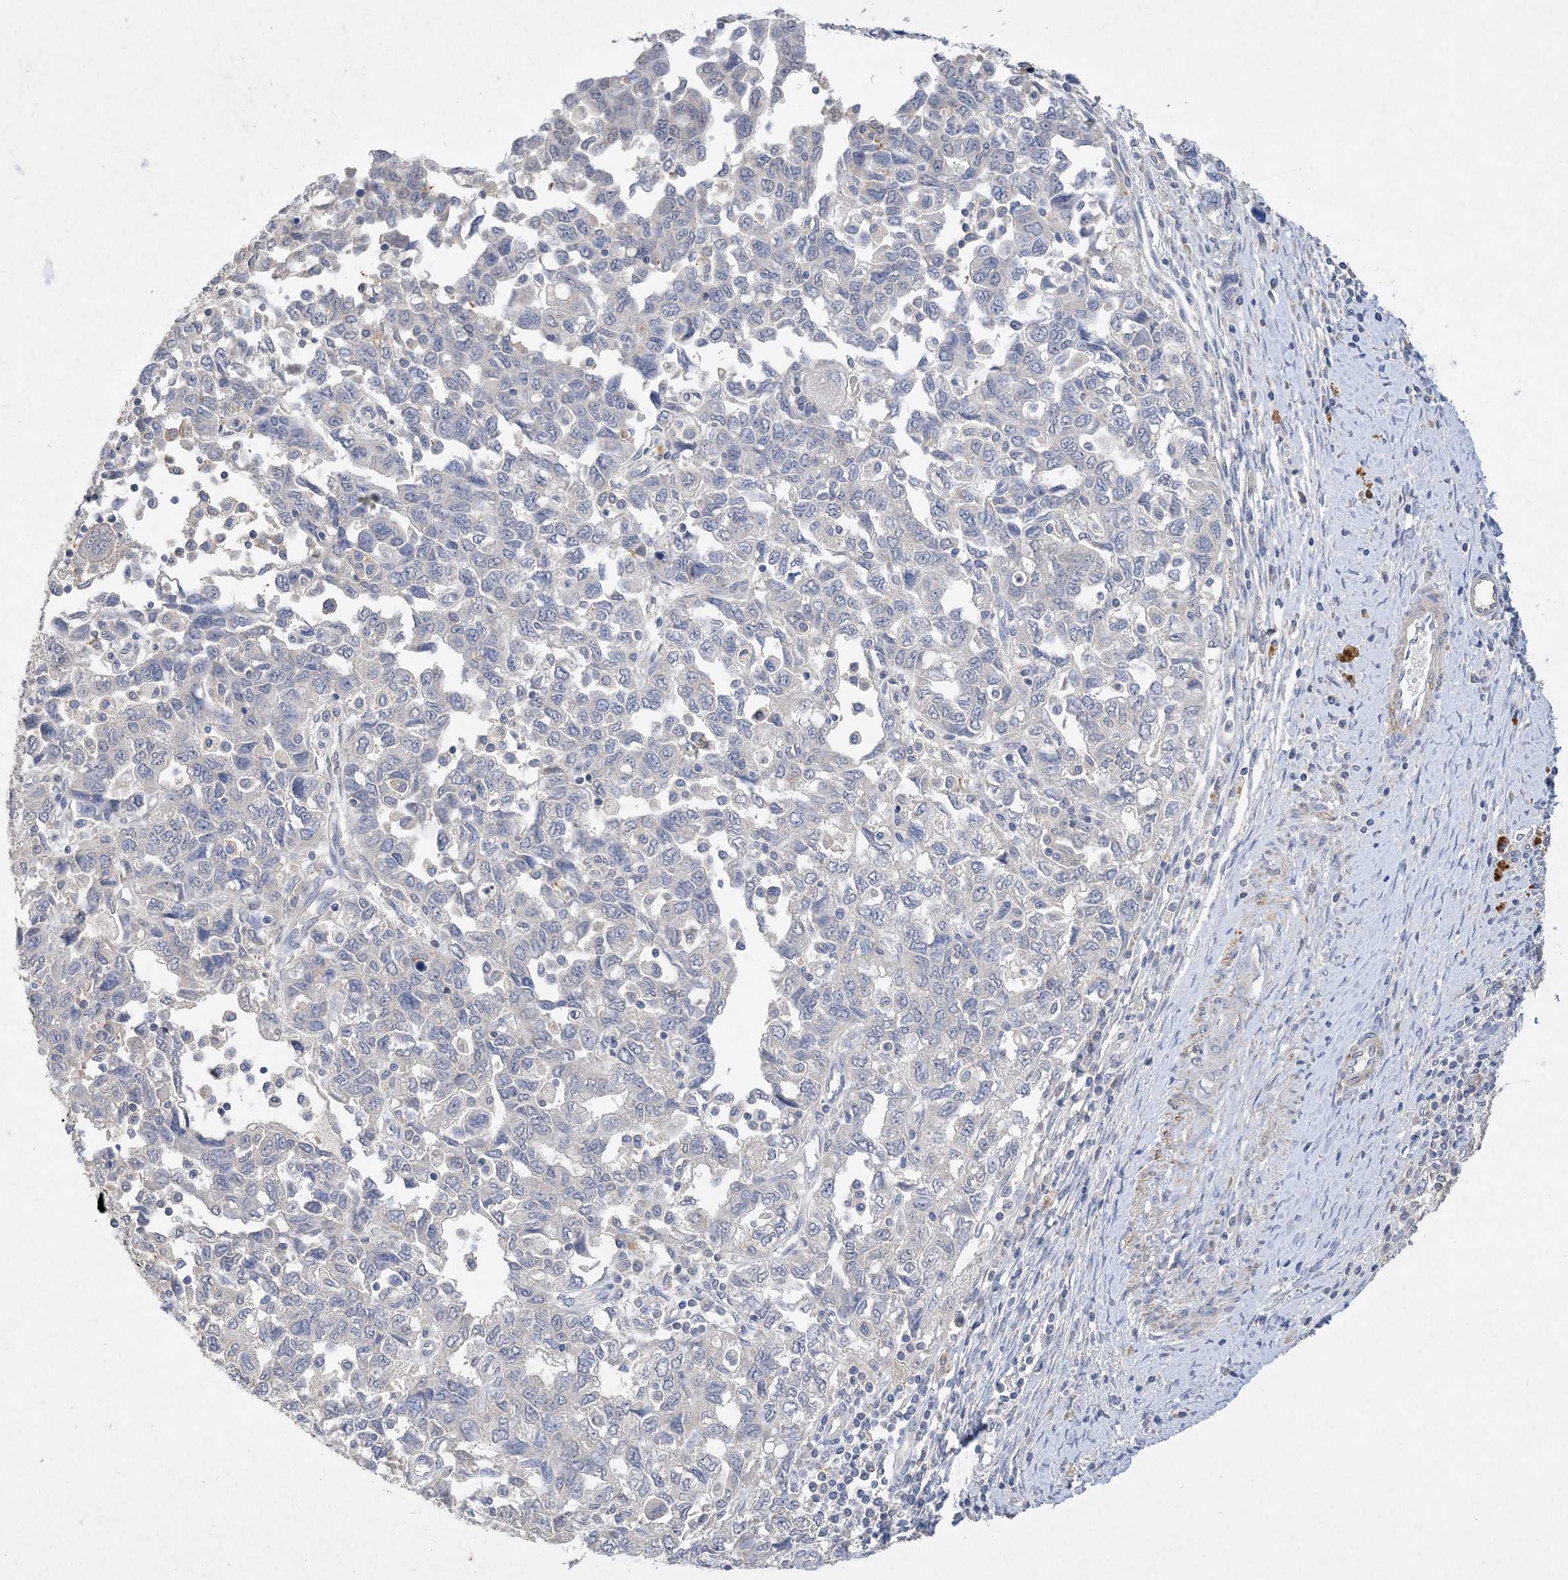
{"staining": {"intensity": "negative", "quantity": "none", "location": "none"}, "tissue": "ovarian cancer", "cell_type": "Tumor cells", "image_type": "cancer", "snomed": [{"axis": "morphology", "description": "Carcinoma, NOS"}, {"axis": "morphology", "description": "Cystadenocarcinoma, serous, NOS"}, {"axis": "topography", "description": "Ovary"}], "caption": "High power microscopy image of an IHC micrograph of ovarian serous cystadenocarcinoma, revealing no significant expression in tumor cells.", "gene": "C11orf58", "patient": {"sex": "female", "age": 69}}